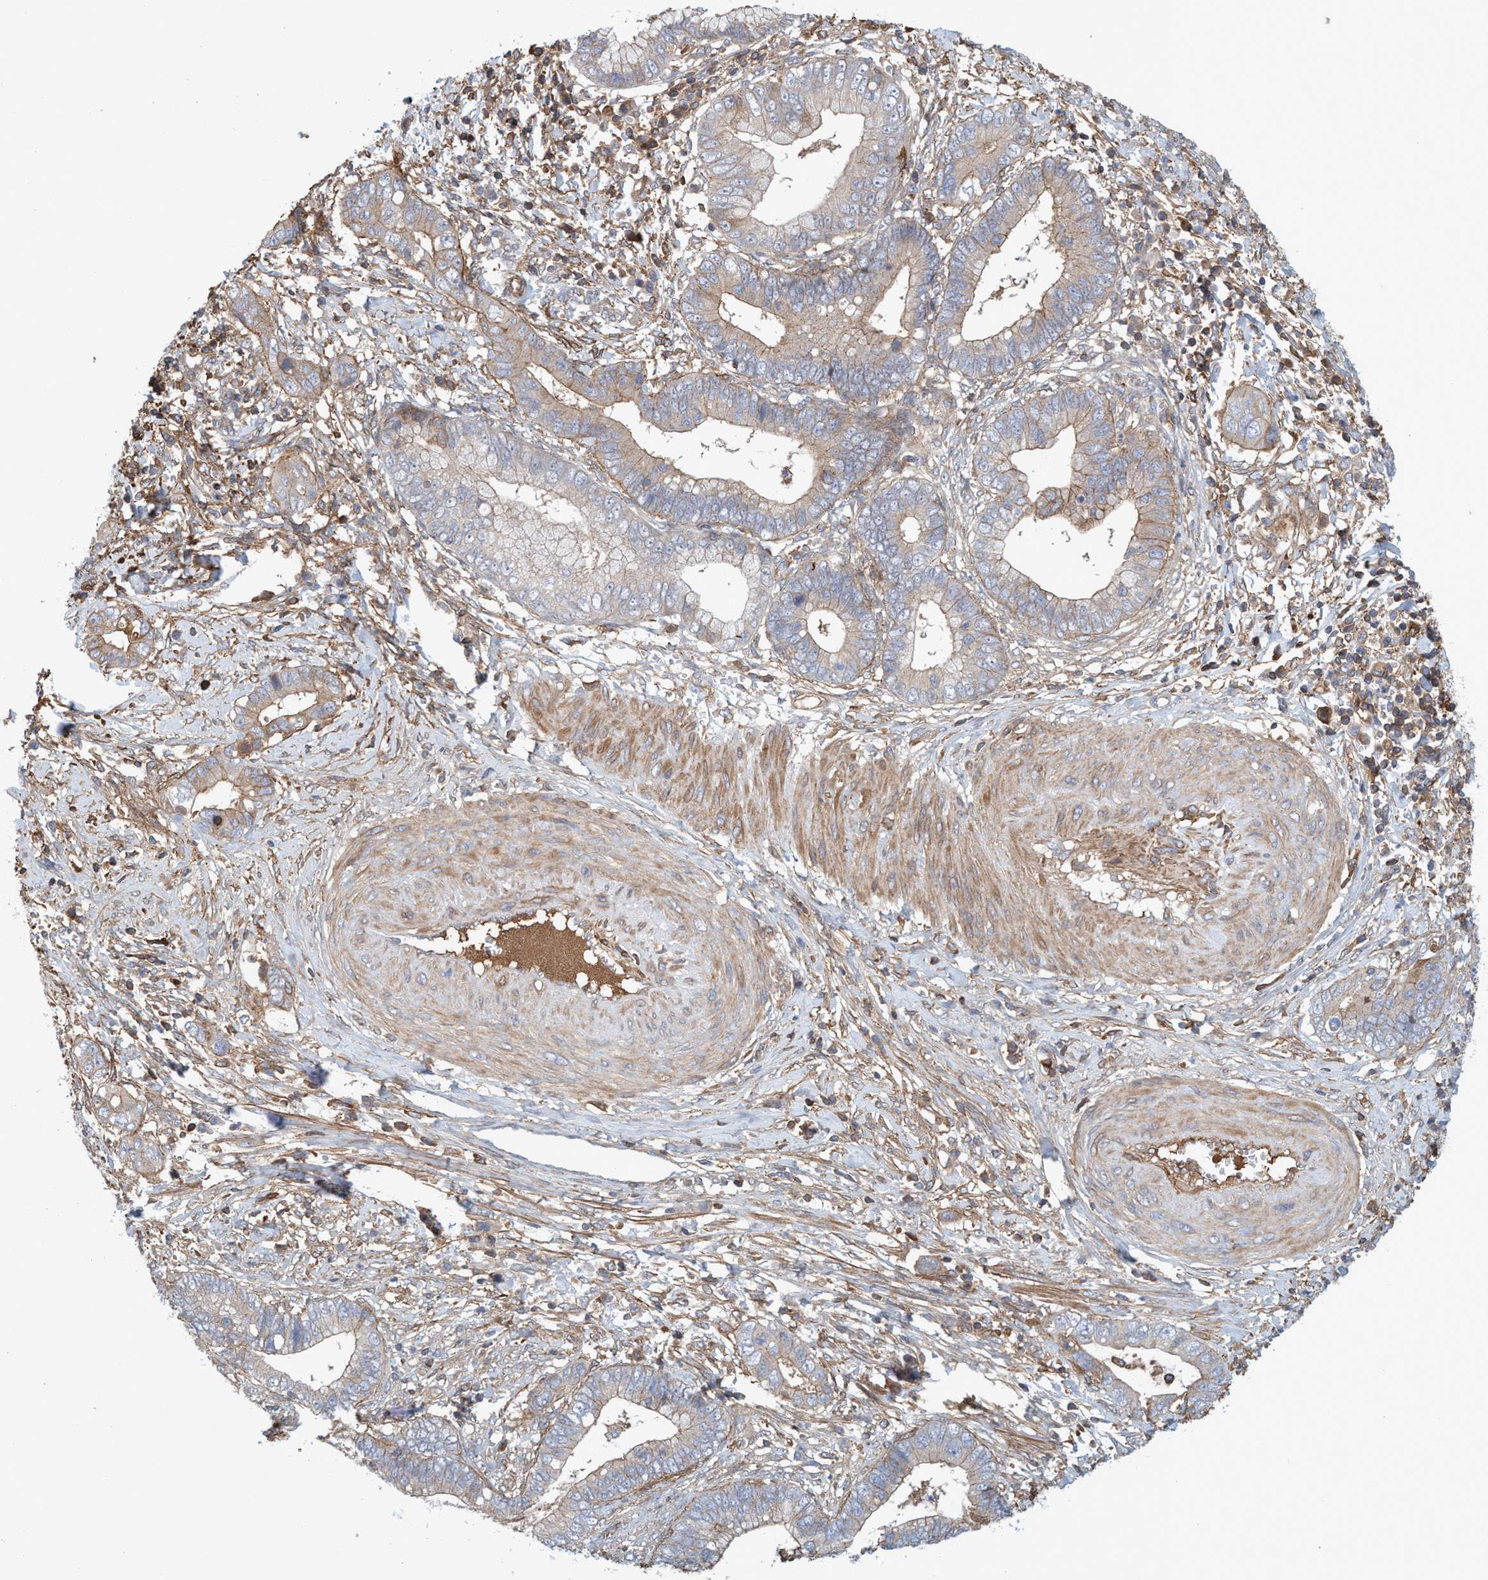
{"staining": {"intensity": "weak", "quantity": "<25%", "location": "cytoplasmic/membranous"}, "tissue": "cervical cancer", "cell_type": "Tumor cells", "image_type": "cancer", "snomed": [{"axis": "morphology", "description": "Adenocarcinoma, NOS"}, {"axis": "topography", "description": "Cervix"}], "caption": "Immunohistochemical staining of cervical adenocarcinoma reveals no significant staining in tumor cells.", "gene": "SPECC1", "patient": {"sex": "female", "age": 44}}